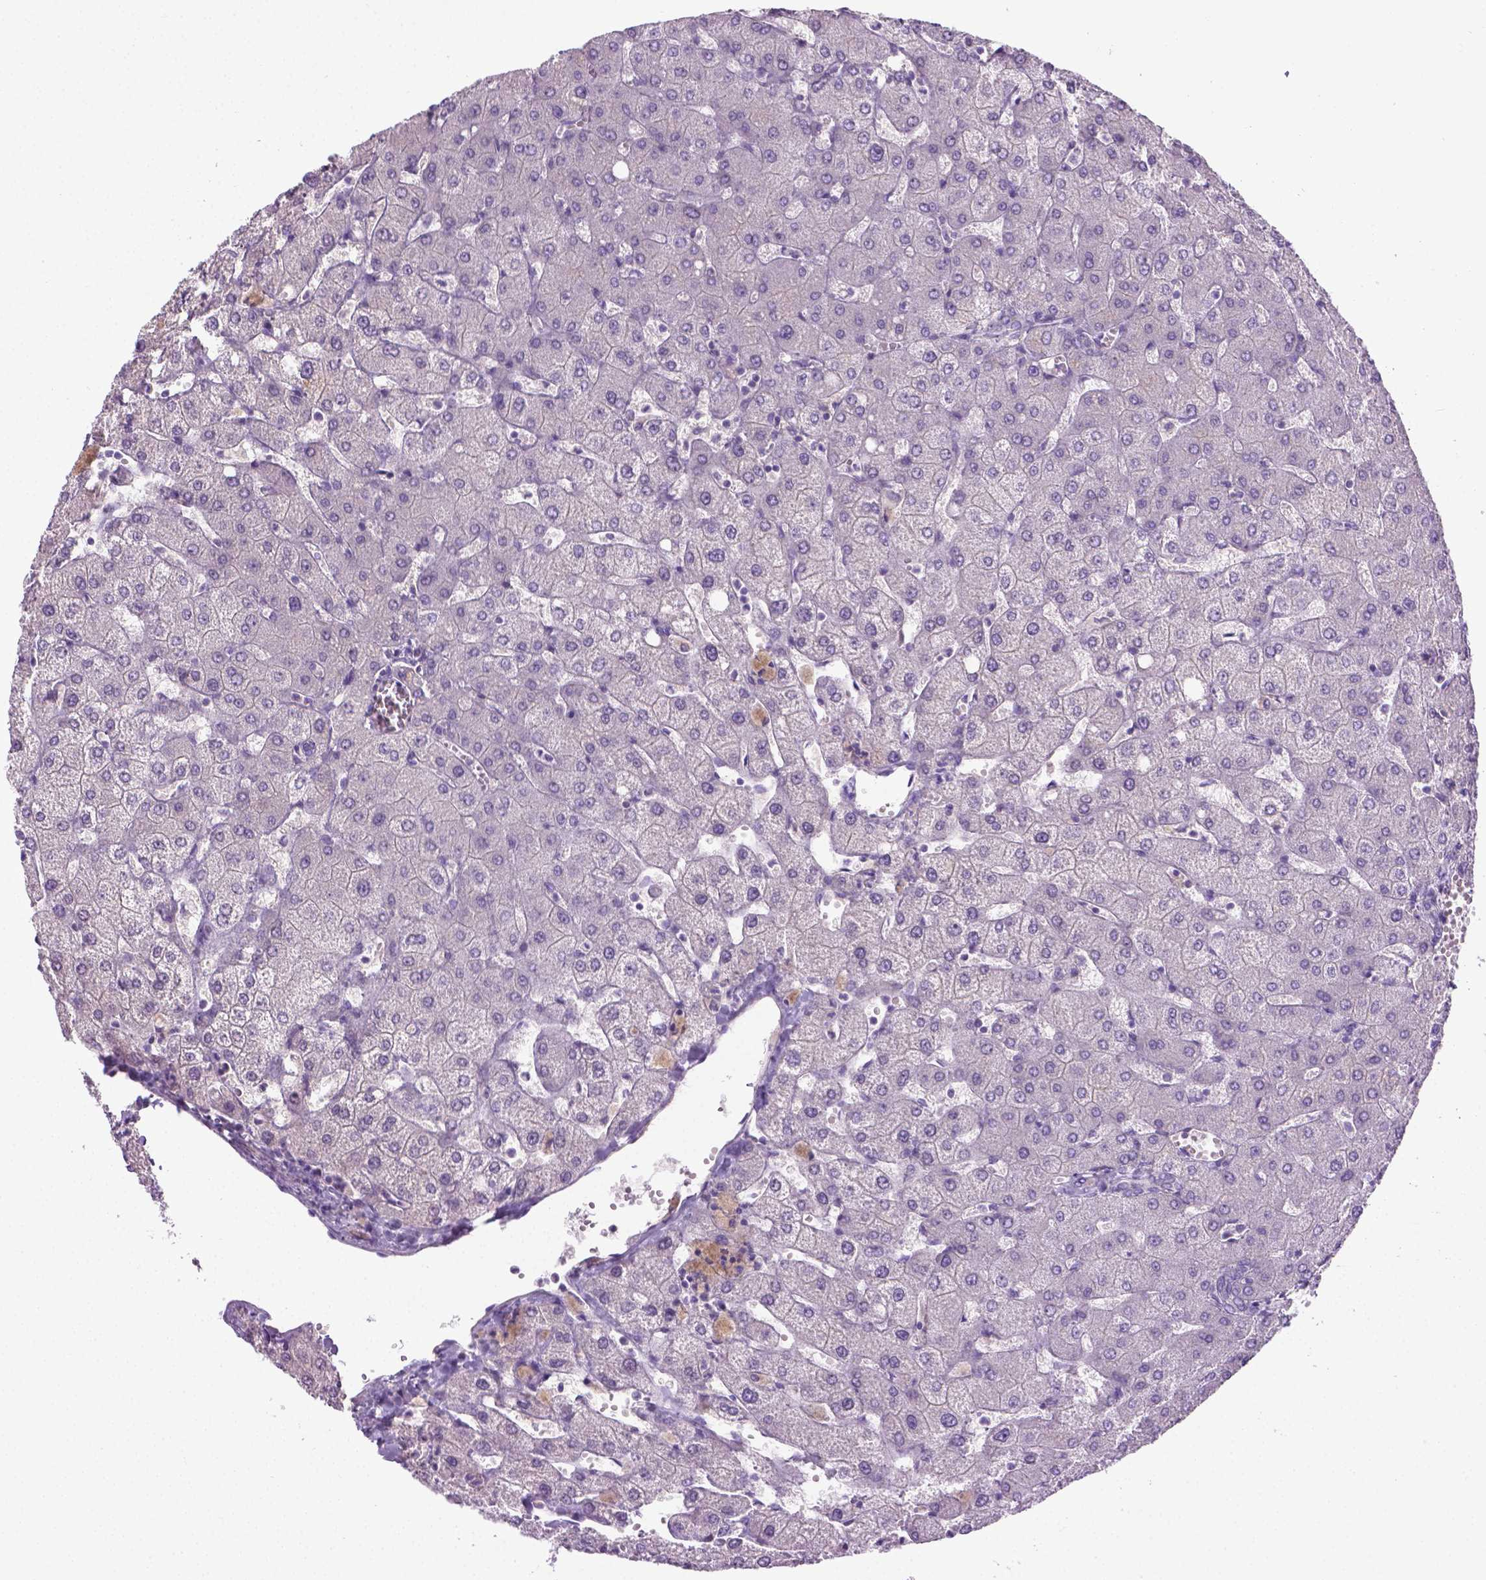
{"staining": {"intensity": "negative", "quantity": "none", "location": "none"}, "tissue": "liver", "cell_type": "Cholangiocytes", "image_type": "normal", "snomed": [{"axis": "morphology", "description": "Normal tissue, NOS"}, {"axis": "topography", "description": "Liver"}], "caption": "Liver stained for a protein using immunohistochemistry exhibits no staining cholangiocytes.", "gene": "SPECC1L", "patient": {"sex": "female", "age": 54}}